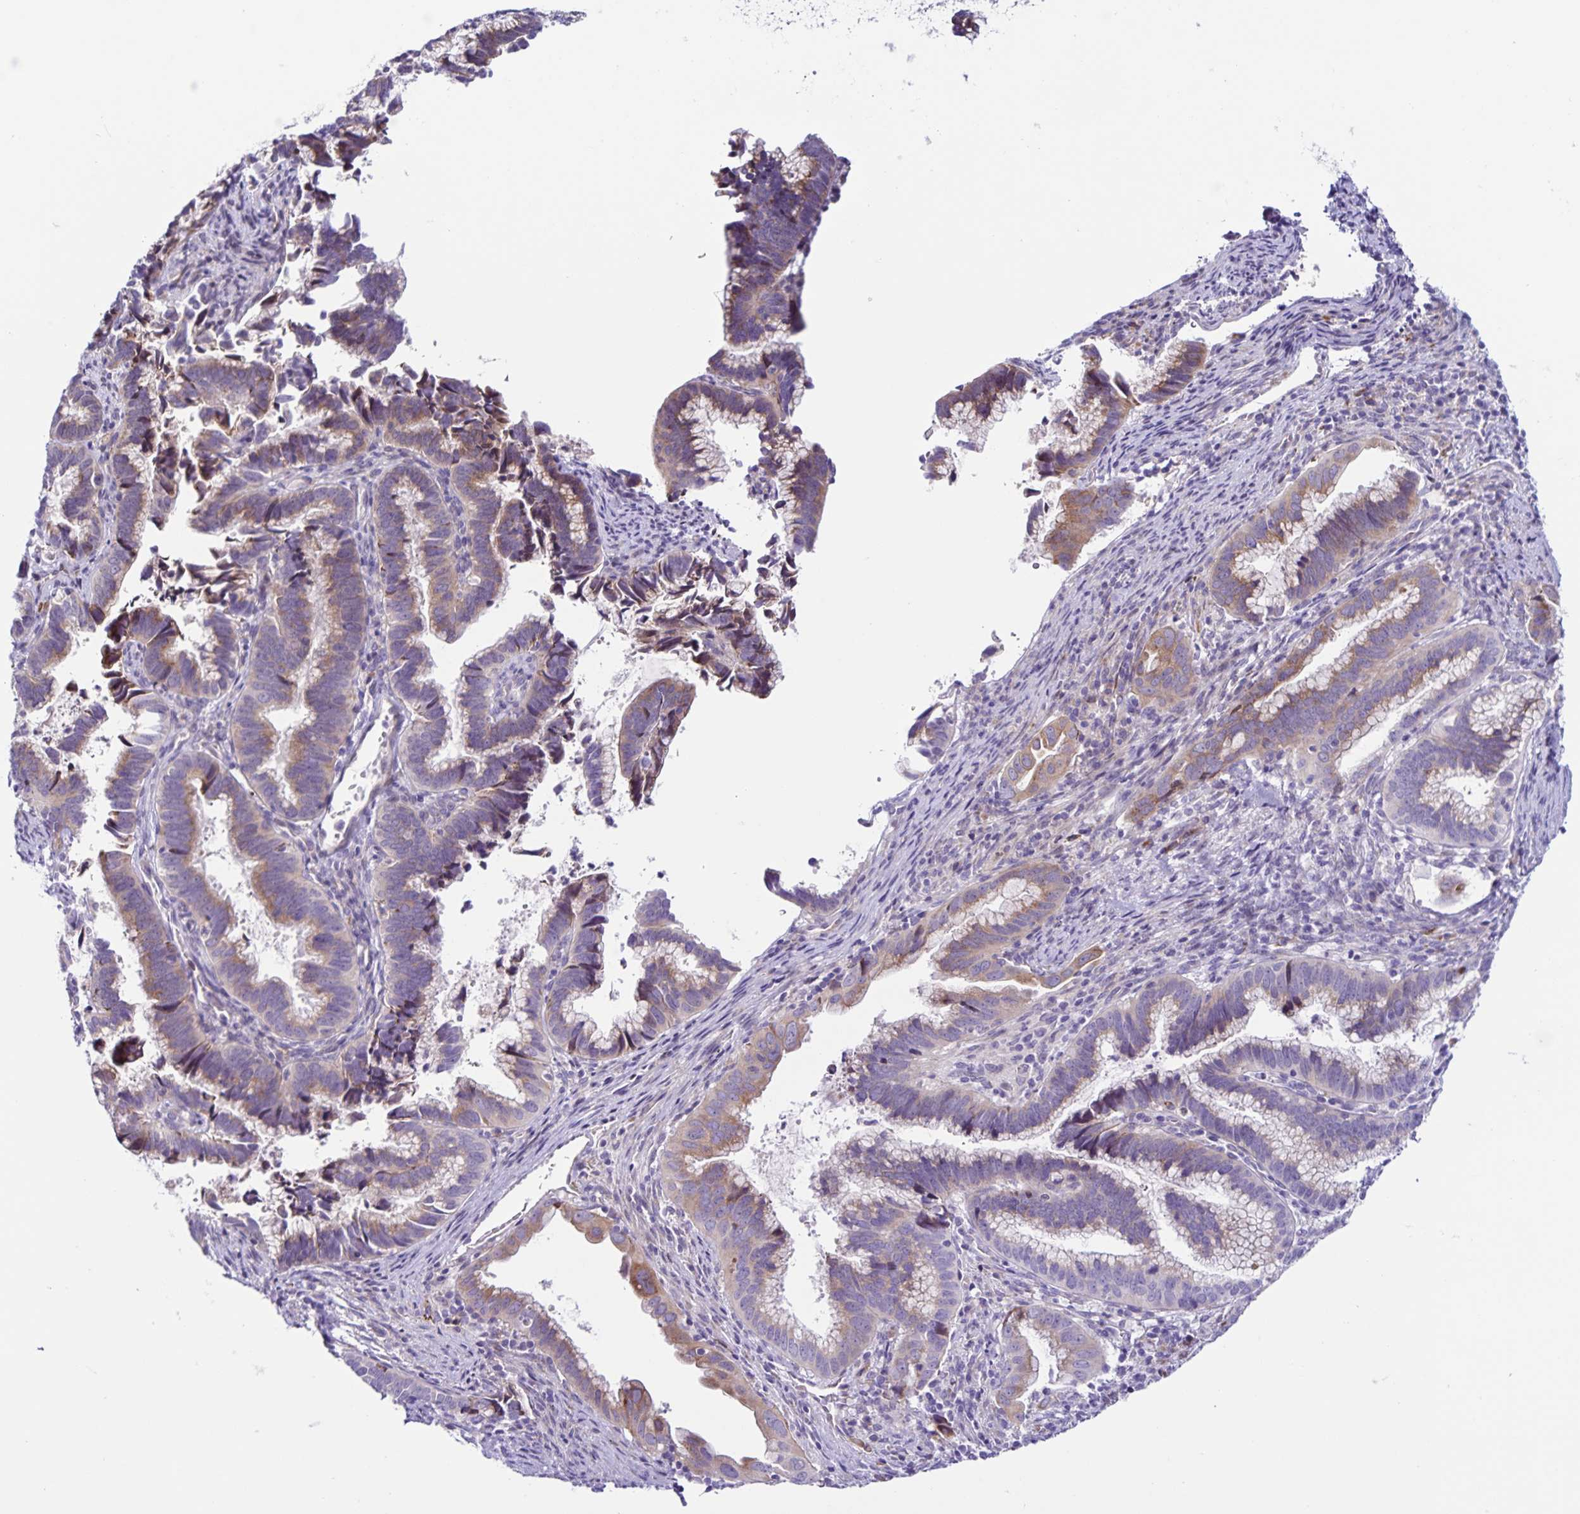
{"staining": {"intensity": "weak", "quantity": "25%-75%", "location": "cytoplasmic/membranous"}, "tissue": "cervical cancer", "cell_type": "Tumor cells", "image_type": "cancer", "snomed": [{"axis": "morphology", "description": "Adenocarcinoma, NOS"}, {"axis": "topography", "description": "Cervix"}], "caption": "This photomicrograph shows immunohistochemistry (IHC) staining of cervical cancer, with low weak cytoplasmic/membranous positivity in about 25%-75% of tumor cells.", "gene": "RNFT2", "patient": {"sex": "female", "age": 61}}